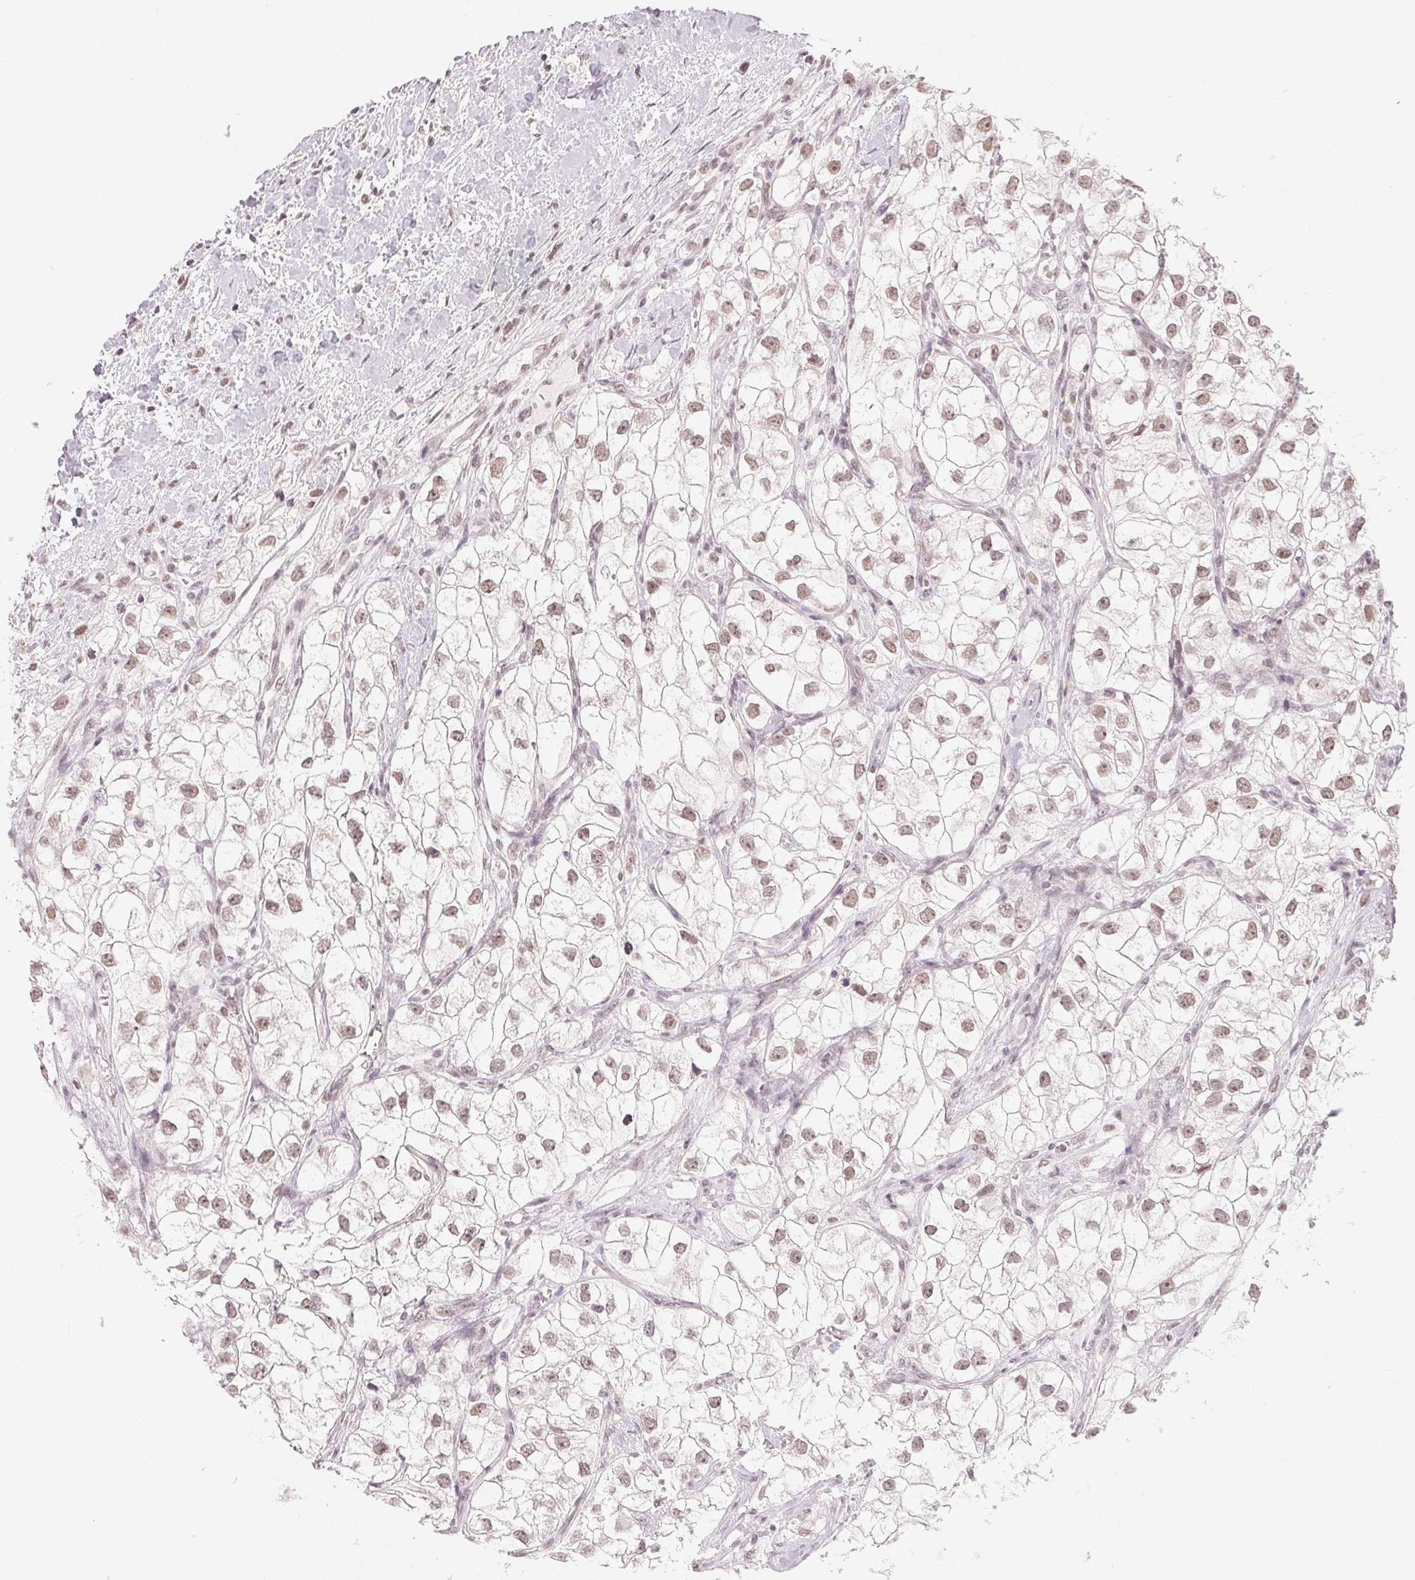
{"staining": {"intensity": "weak", "quantity": ">75%", "location": "nuclear"}, "tissue": "renal cancer", "cell_type": "Tumor cells", "image_type": "cancer", "snomed": [{"axis": "morphology", "description": "Adenocarcinoma, NOS"}, {"axis": "topography", "description": "Kidney"}], "caption": "Immunohistochemistry of human adenocarcinoma (renal) displays low levels of weak nuclear staining in approximately >75% of tumor cells.", "gene": "NXF3", "patient": {"sex": "male", "age": 59}}